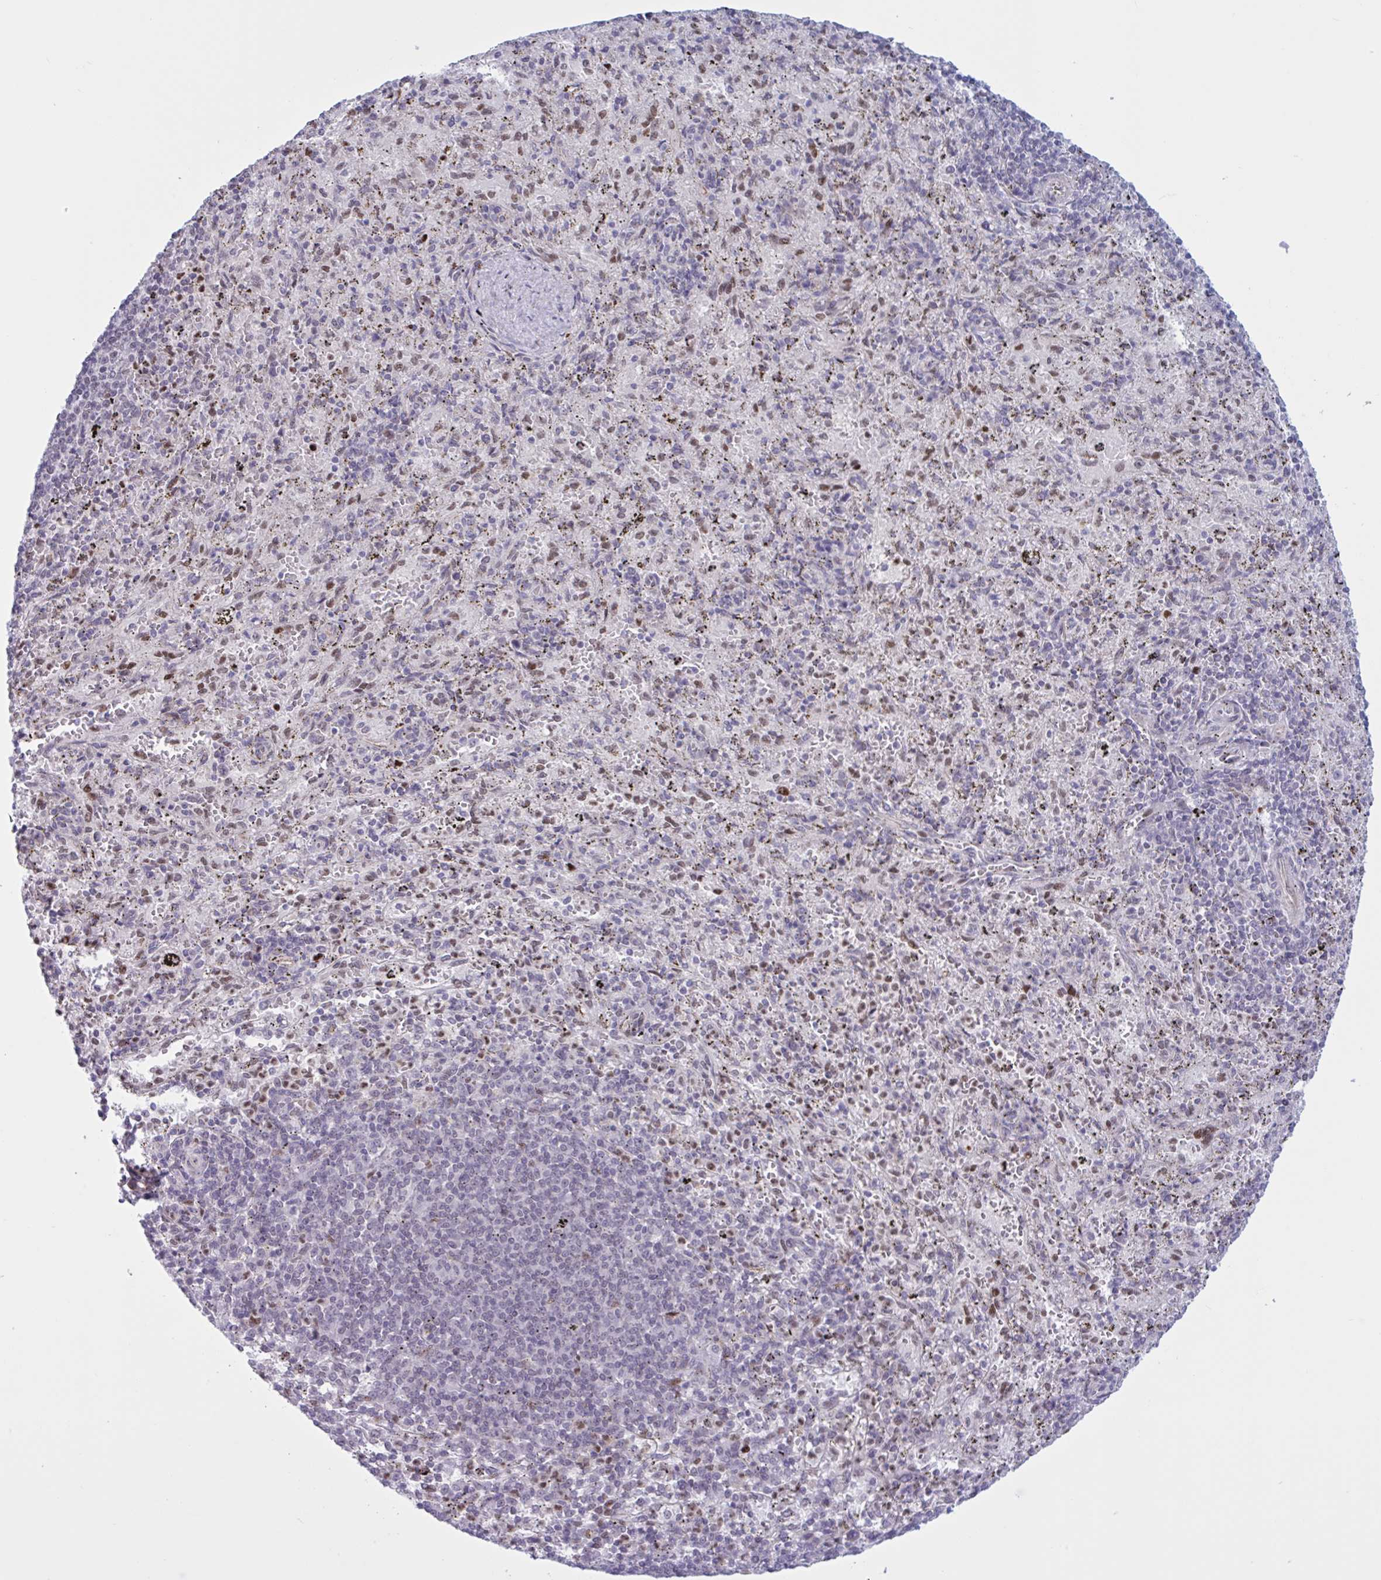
{"staining": {"intensity": "negative", "quantity": "none", "location": "none"}, "tissue": "spleen", "cell_type": "Cells in red pulp", "image_type": "normal", "snomed": [{"axis": "morphology", "description": "Normal tissue, NOS"}, {"axis": "topography", "description": "Spleen"}], "caption": "Photomicrograph shows no protein staining in cells in red pulp of normal spleen. The staining is performed using DAB (3,3'-diaminobenzidine) brown chromogen with nuclei counter-stained in using hematoxylin.", "gene": "PRMT6", "patient": {"sex": "male", "age": 57}}